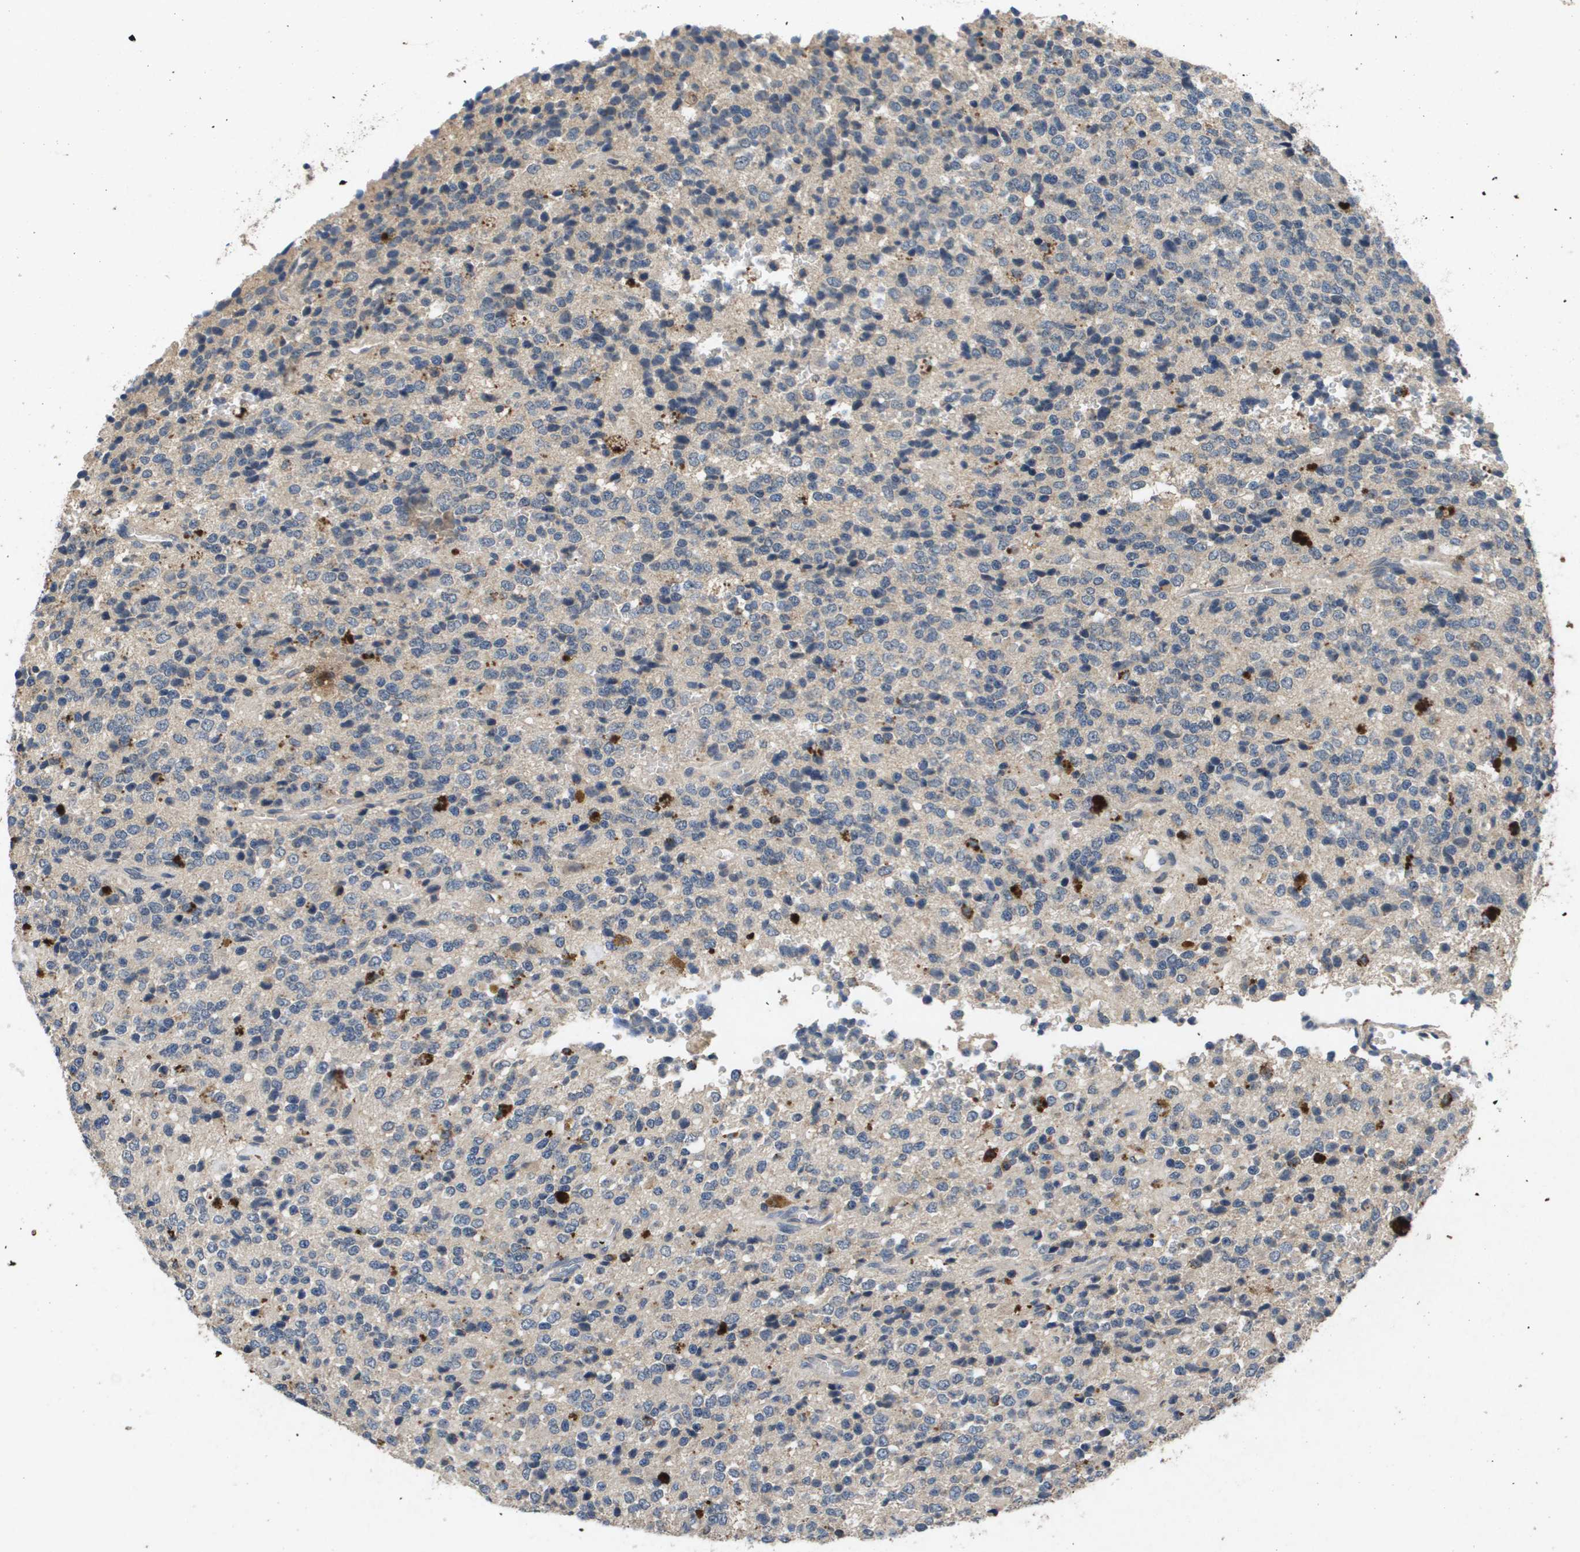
{"staining": {"intensity": "negative", "quantity": "none", "location": "none"}, "tissue": "glioma", "cell_type": "Tumor cells", "image_type": "cancer", "snomed": [{"axis": "morphology", "description": "Glioma, malignant, High grade"}, {"axis": "topography", "description": "pancreas cauda"}], "caption": "Immunohistochemistry of human high-grade glioma (malignant) reveals no staining in tumor cells.", "gene": "PROC", "patient": {"sex": "male", "age": 60}}